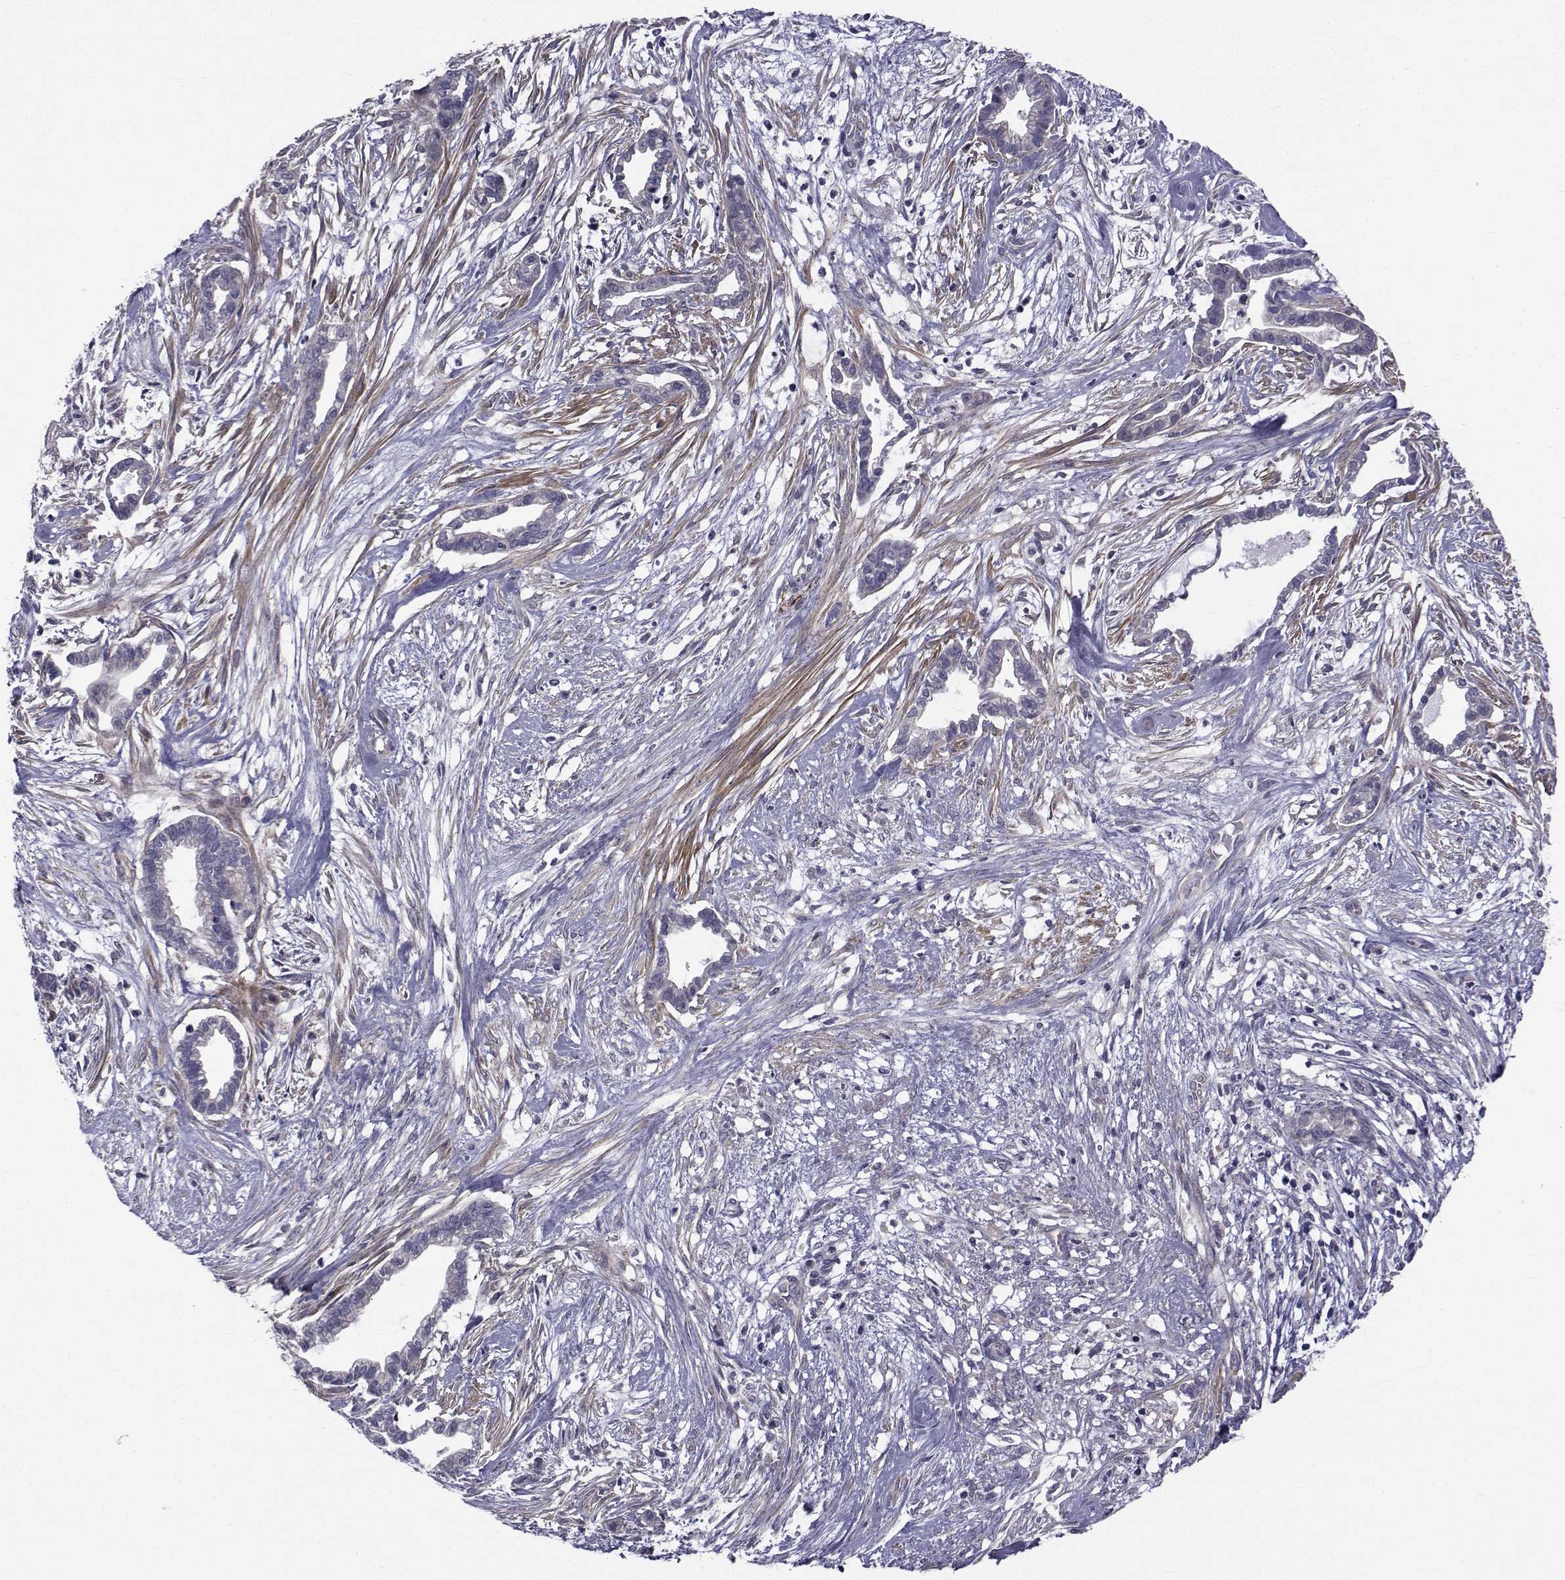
{"staining": {"intensity": "negative", "quantity": "none", "location": "none"}, "tissue": "cervical cancer", "cell_type": "Tumor cells", "image_type": "cancer", "snomed": [{"axis": "morphology", "description": "Adenocarcinoma, NOS"}, {"axis": "topography", "description": "Cervix"}], "caption": "There is no significant positivity in tumor cells of cervical cancer (adenocarcinoma).", "gene": "CFAP74", "patient": {"sex": "female", "age": 62}}